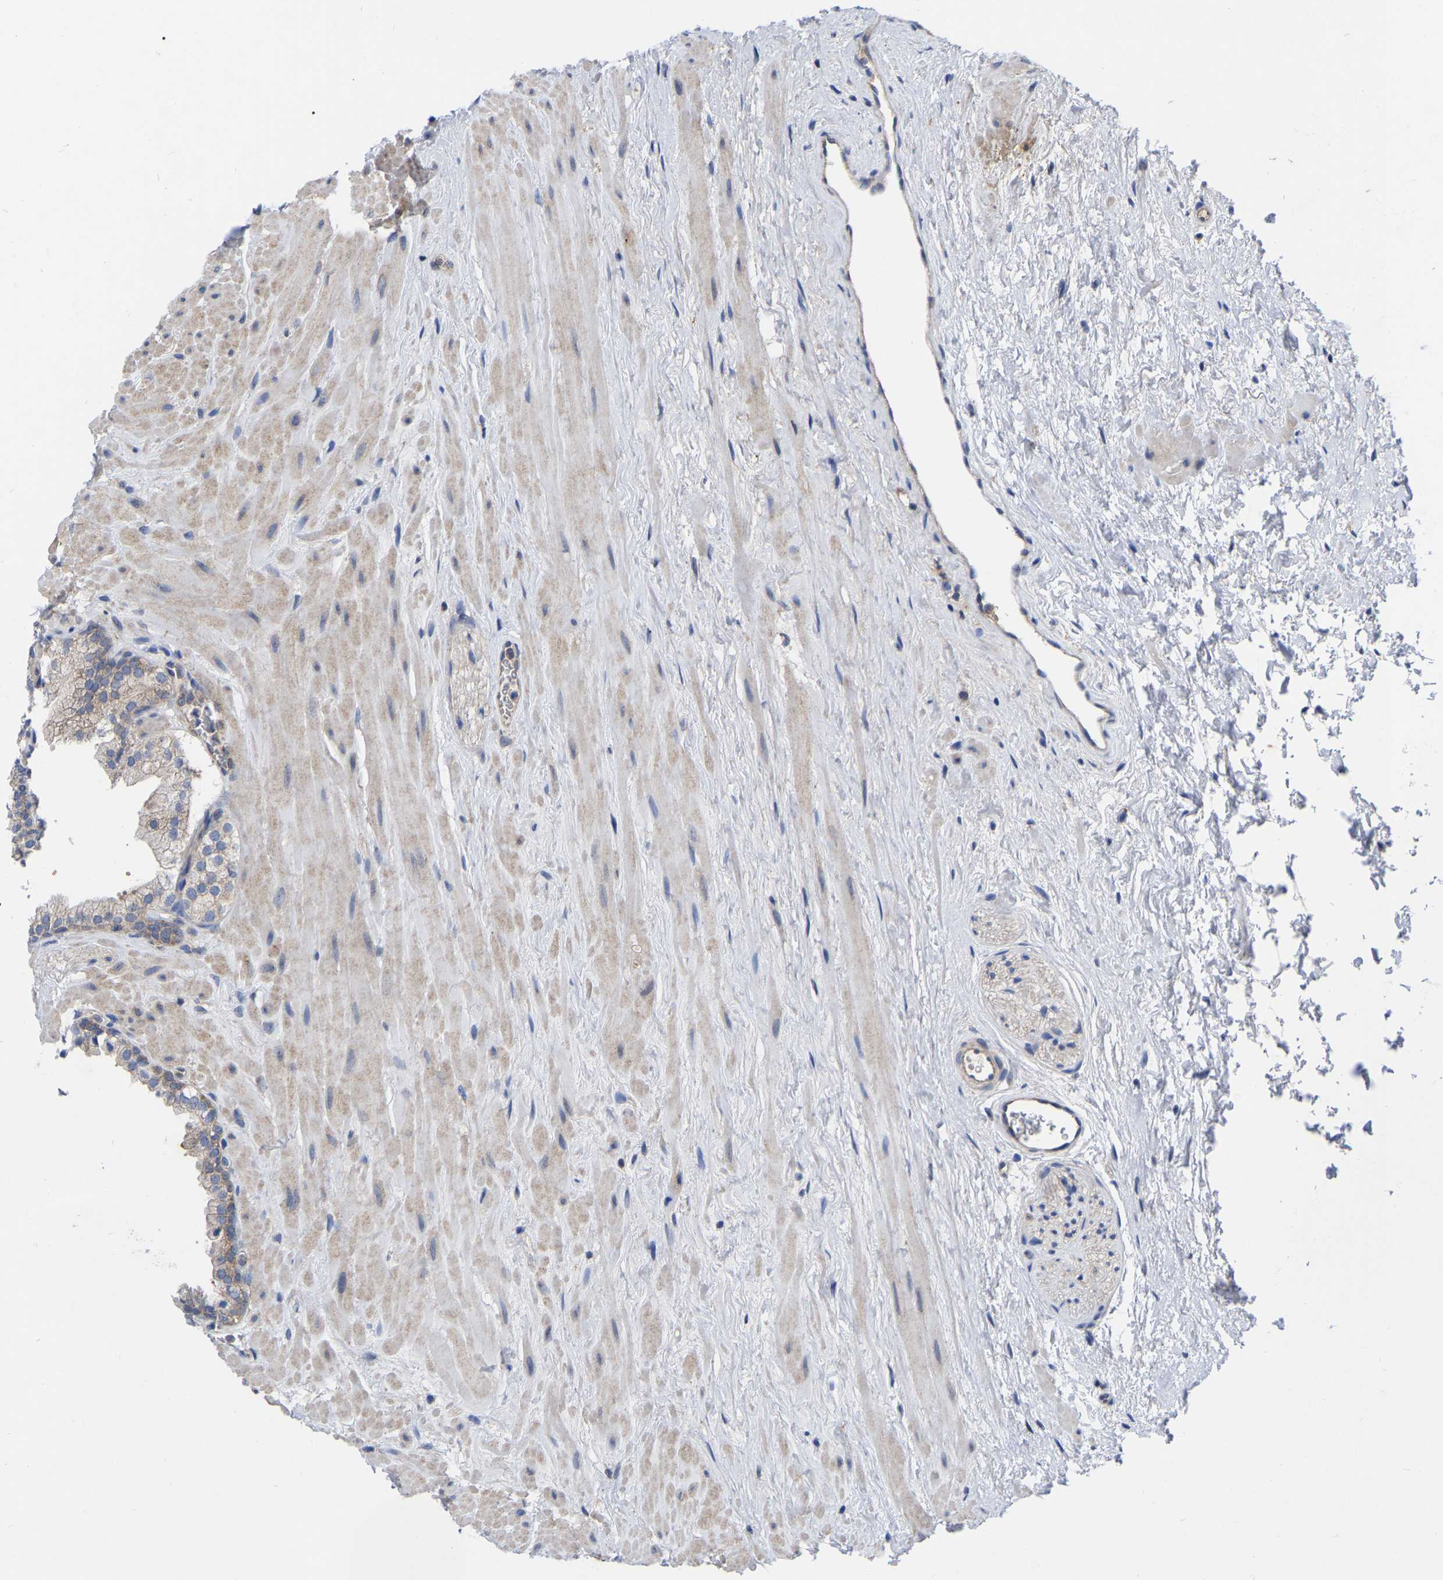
{"staining": {"intensity": "weak", "quantity": "<25%", "location": "cytoplasmic/membranous"}, "tissue": "prostate", "cell_type": "Glandular cells", "image_type": "normal", "snomed": [{"axis": "morphology", "description": "Normal tissue, NOS"}, {"axis": "morphology", "description": "Urothelial carcinoma, Low grade"}, {"axis": "topography", "description": "Urinary bladder"}, {"axis": "topography", "description": "Prostate"}], "caption": "Glandular cells are negative for protein expression in normal human prostate. (Immunohistochemistry (ihc), brightfield microscopy, high magnification).", "gene": "TCP1", "patient": {"sex": "male", "age": 60}}